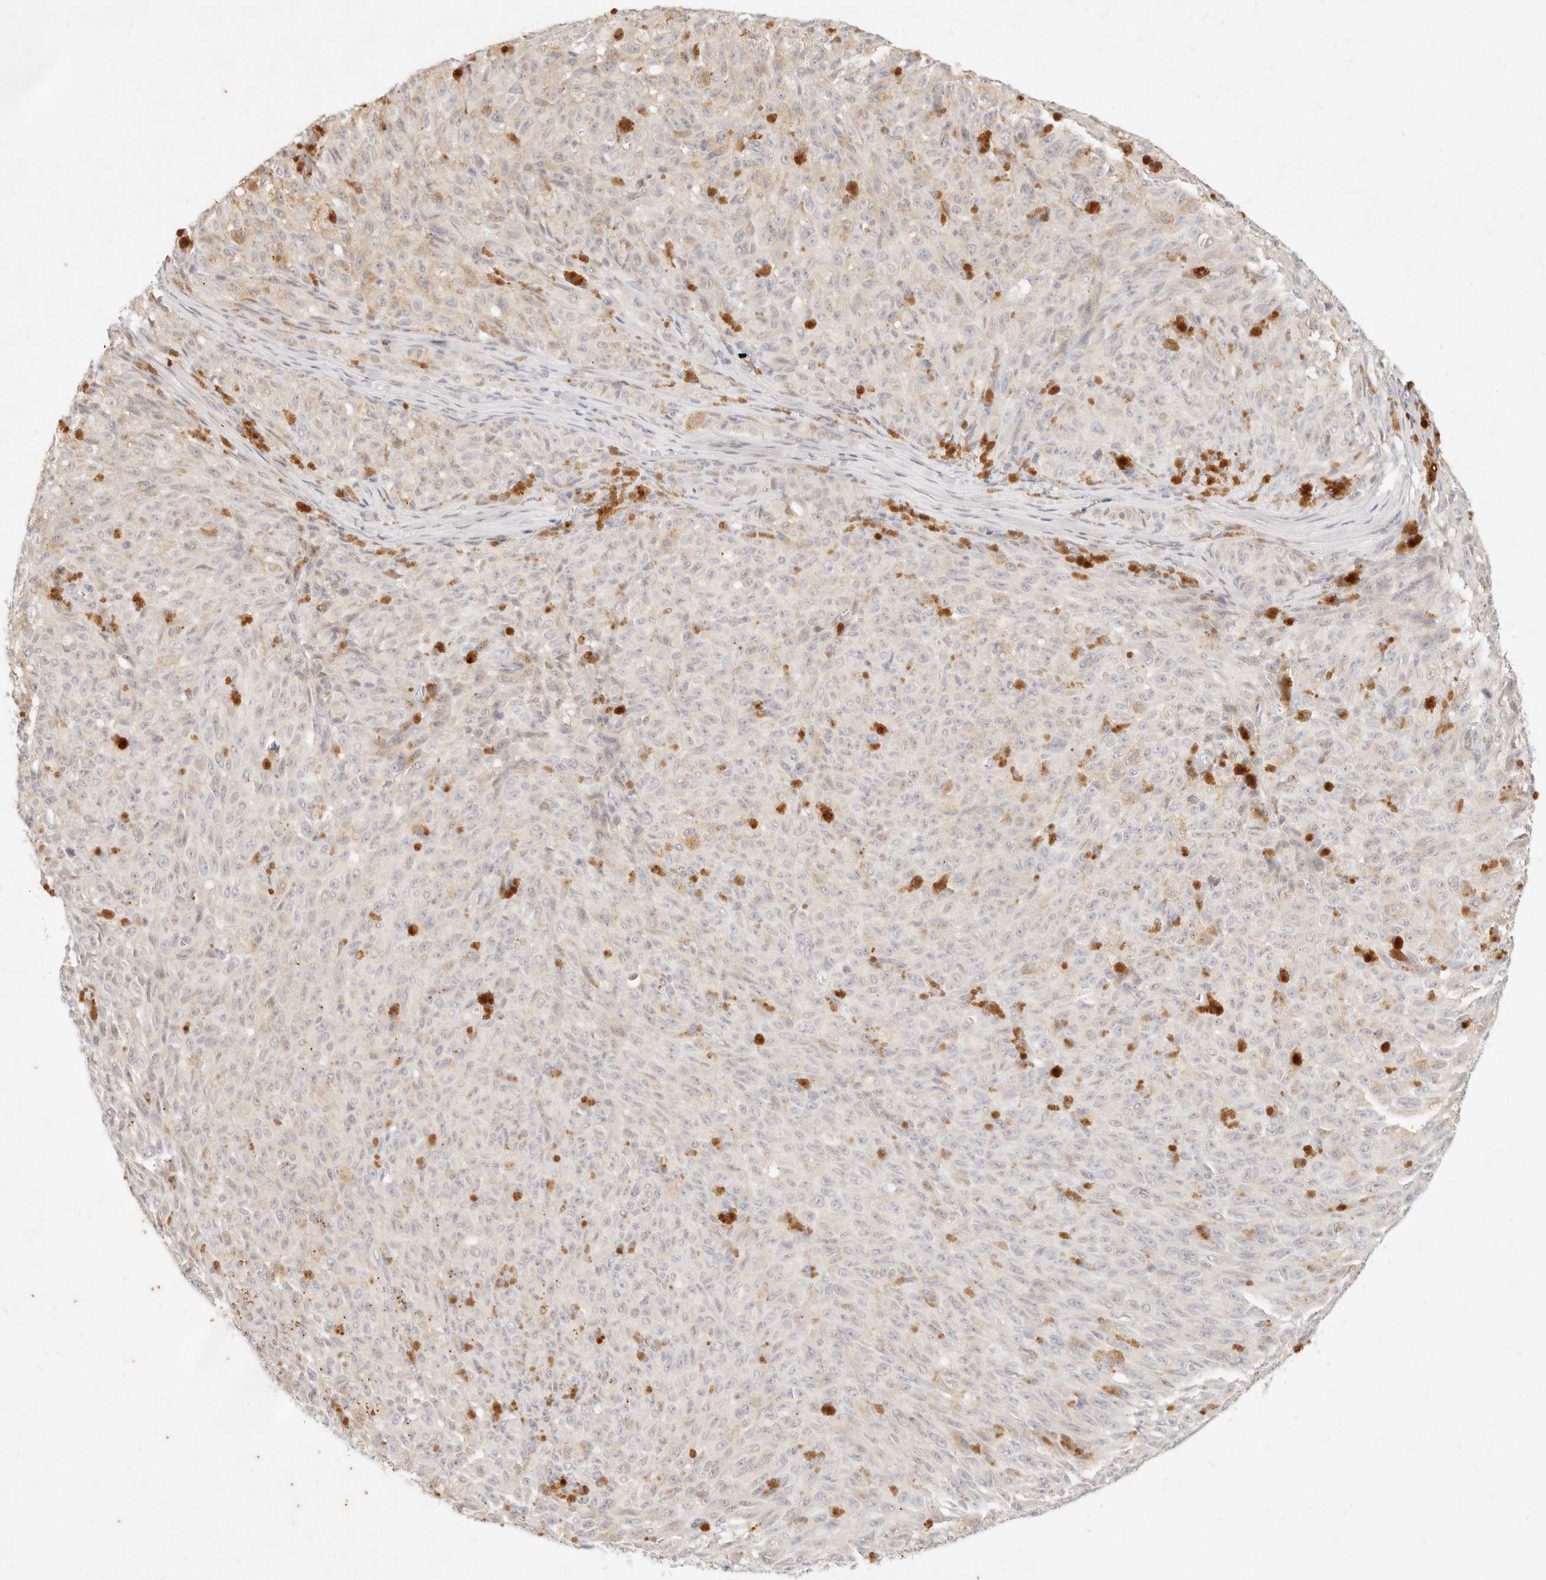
{"staining": {"intensity": "negative", "quantity": "none", "location": "none"}, "tissue": "melanoma", "cell_type": "Tumor cells", "image_type": "cancer", "snomed": [{"axis": "morphology", "description": "Malignant melanoma, NOS"}, {"axis": "topography", "description": "Skin"}], "caption": "There is no significant expression in tumor cells of melanoma. (DAB (3,3'-diaminobenzidine) IHC, high magnification).", "gene": "ASCL3", "patient": {"sex": "female", "age": 82}}